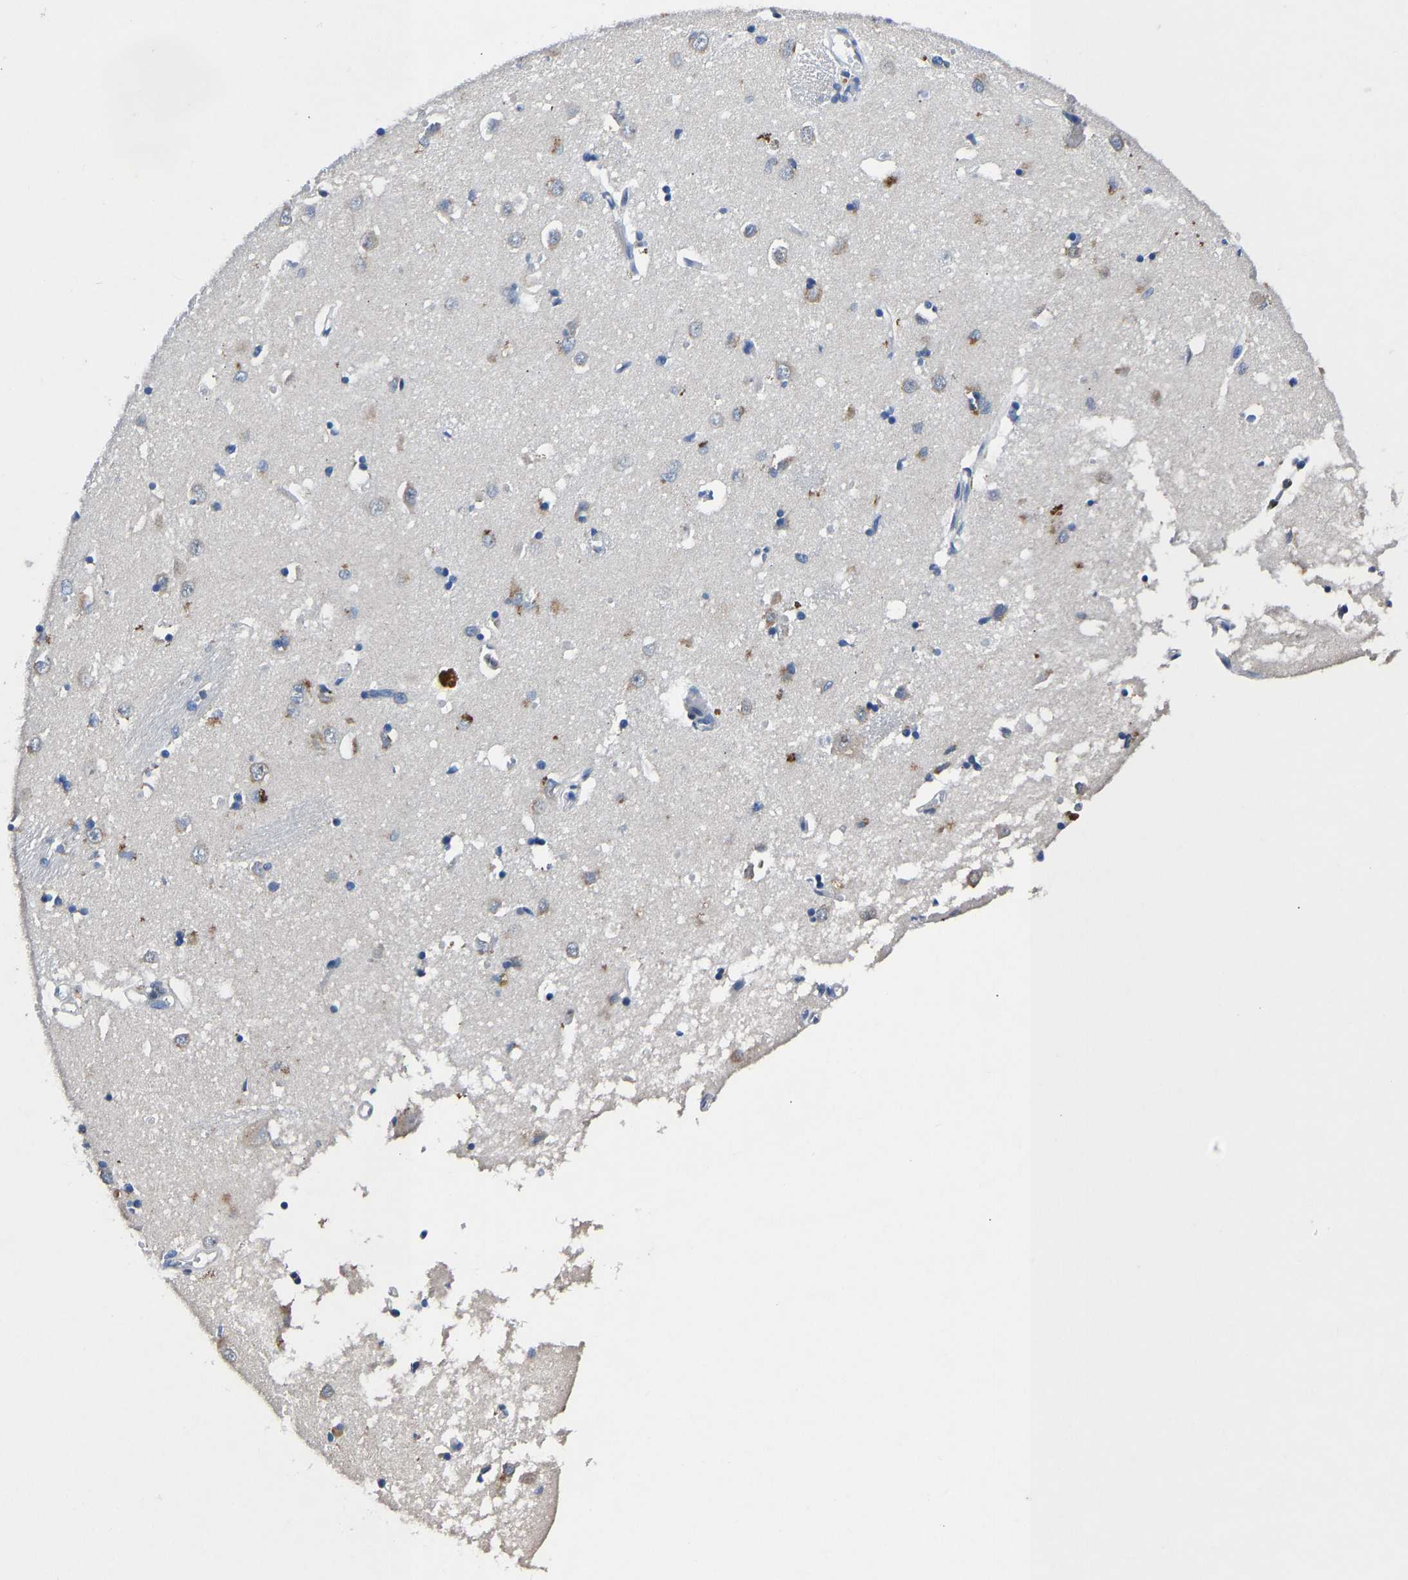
{"staining": {"intensity": "weak", "quantity": "<25%", "location": "cytoplasmic/membranous"}, "tissue": "caudate", "cell_type": "Glial cells", "image_type": "normal", "snomed": [{"axis": "morphology", "description": "Normal tissue, NOS"}, {"axis": "topography", "description": "Lateral ventricle wall"}], "caption": "Micrograph shows no significant protein positivity in glial cells of unremarkable caudate.", "gene": "EGR1", "patient": {"sex": "female", "age": 19}}